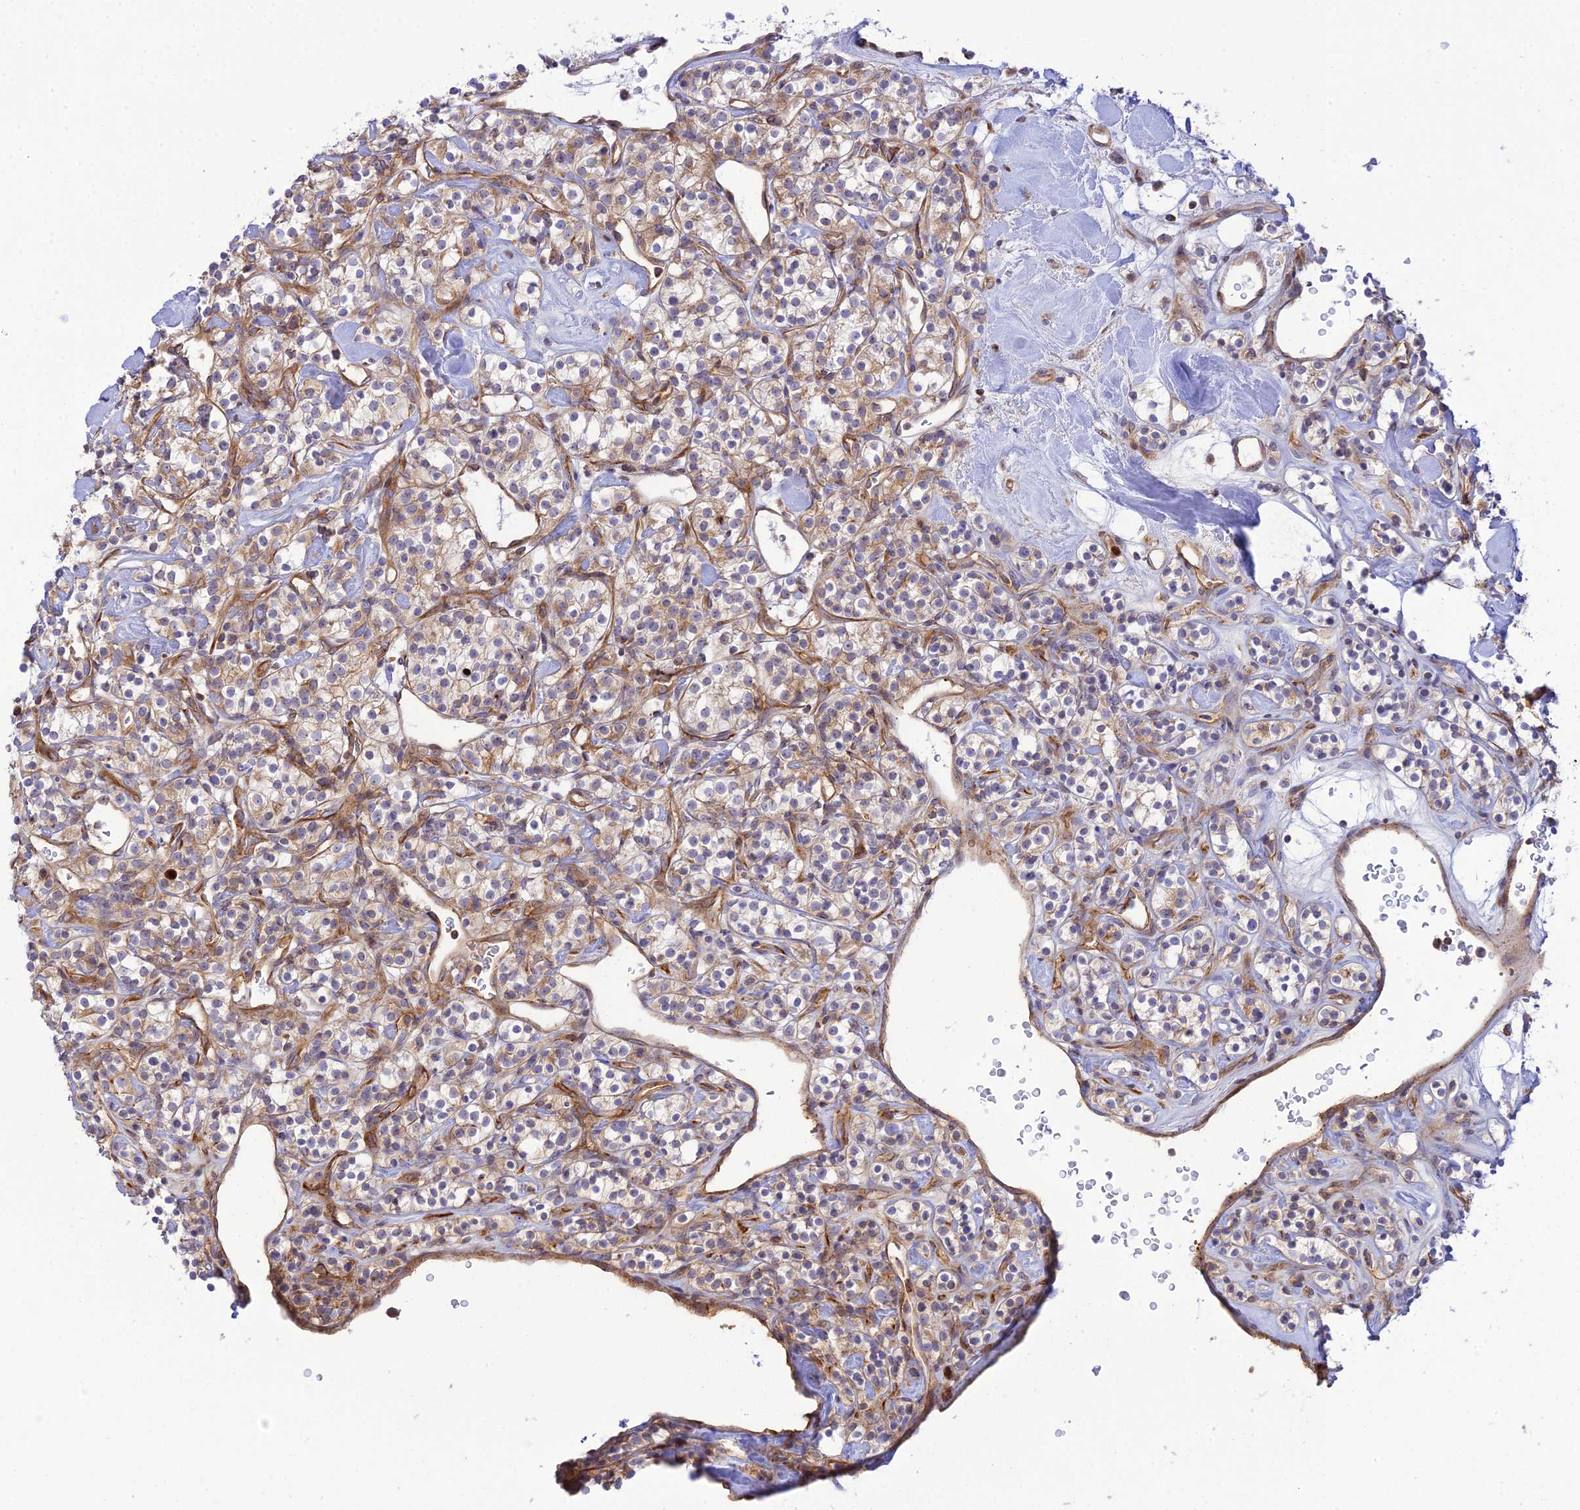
{"staining": {"intensity": "weak", "quantity": ">75%", "location": "cytoplasmic/membranous"}, "tissue": "renal cancer", "cell_type": "Tumor cells", "image_type": "cancer", "snomed": [{"axis": "morphology", "description": "Adenocarcinoma, NOS"}, {"axis": "topography", "description": "Kidney"}], "caption": "The photomicrograph displays immunohistochemical staining of renal adenocarcinoma. There is weak cytoplasmic/membranous positivity is present in approximately >75% of tumor cells.", "gene": "PIMREG", "patient": {"sex": "male", "age": 77}}